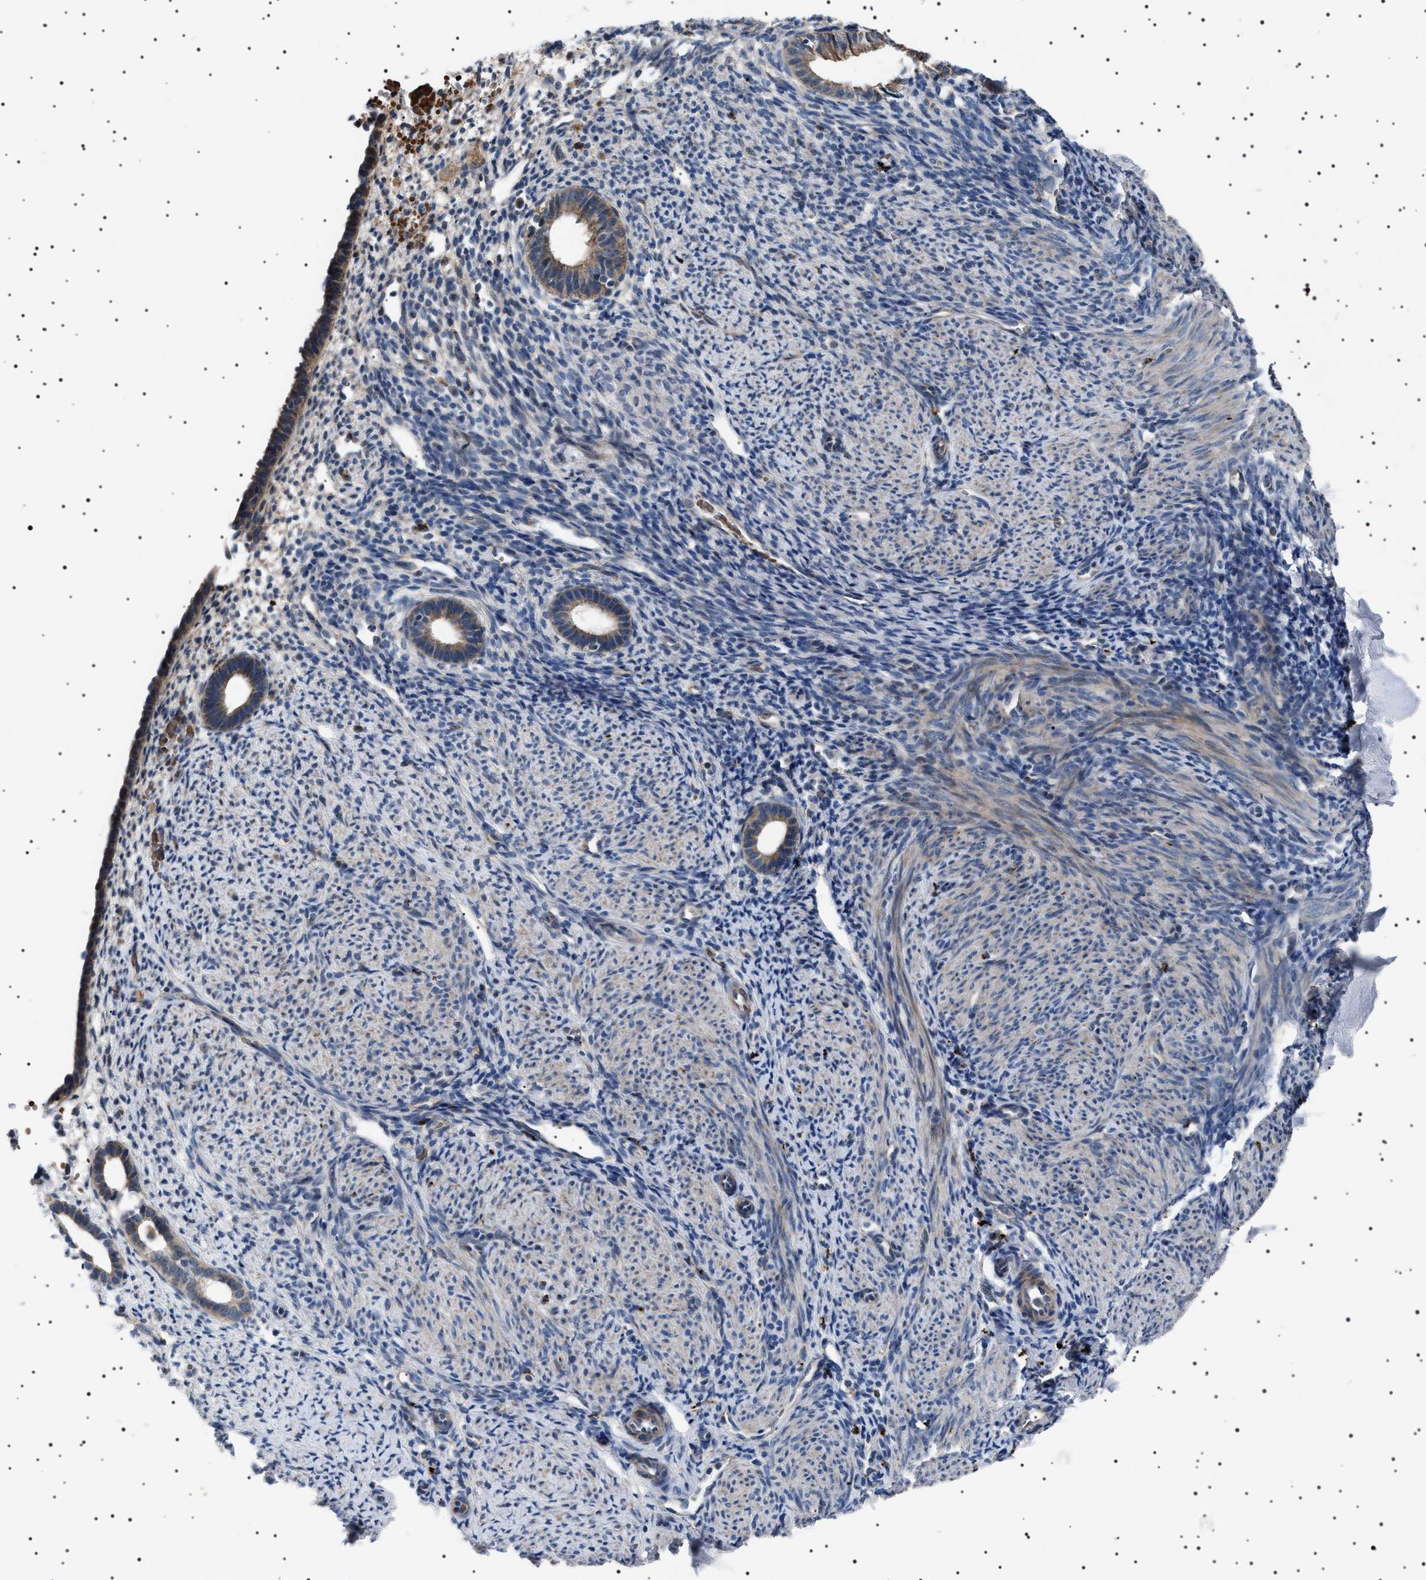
{"staining": {"intensity": "negative", "quantity": "none", "location": "none"}, "tissue": "endometrium", "cell_type": "Cells in endometrial stroma", "image_type": "normal", "snomed": [{"axis": "morphology", "description": "Normal tissue, NOS"}, {"axis": "morphology", "description": "Adenocarcinoma, NOS"}, {"axis": "topography", "description": "Endometrium"}], "caption": "The image reveals no significant expression in cells in endometrial stroma of endometrium. The staining was performed using DAB (3,3'-diaminobenzidine) to visualize the protein expression in brown, while the nuclei were stained in blue with hematoxylin (Magnification: 20x).", "gene": "PTRH1", "patient": {"sex": "female", "age": 57}}